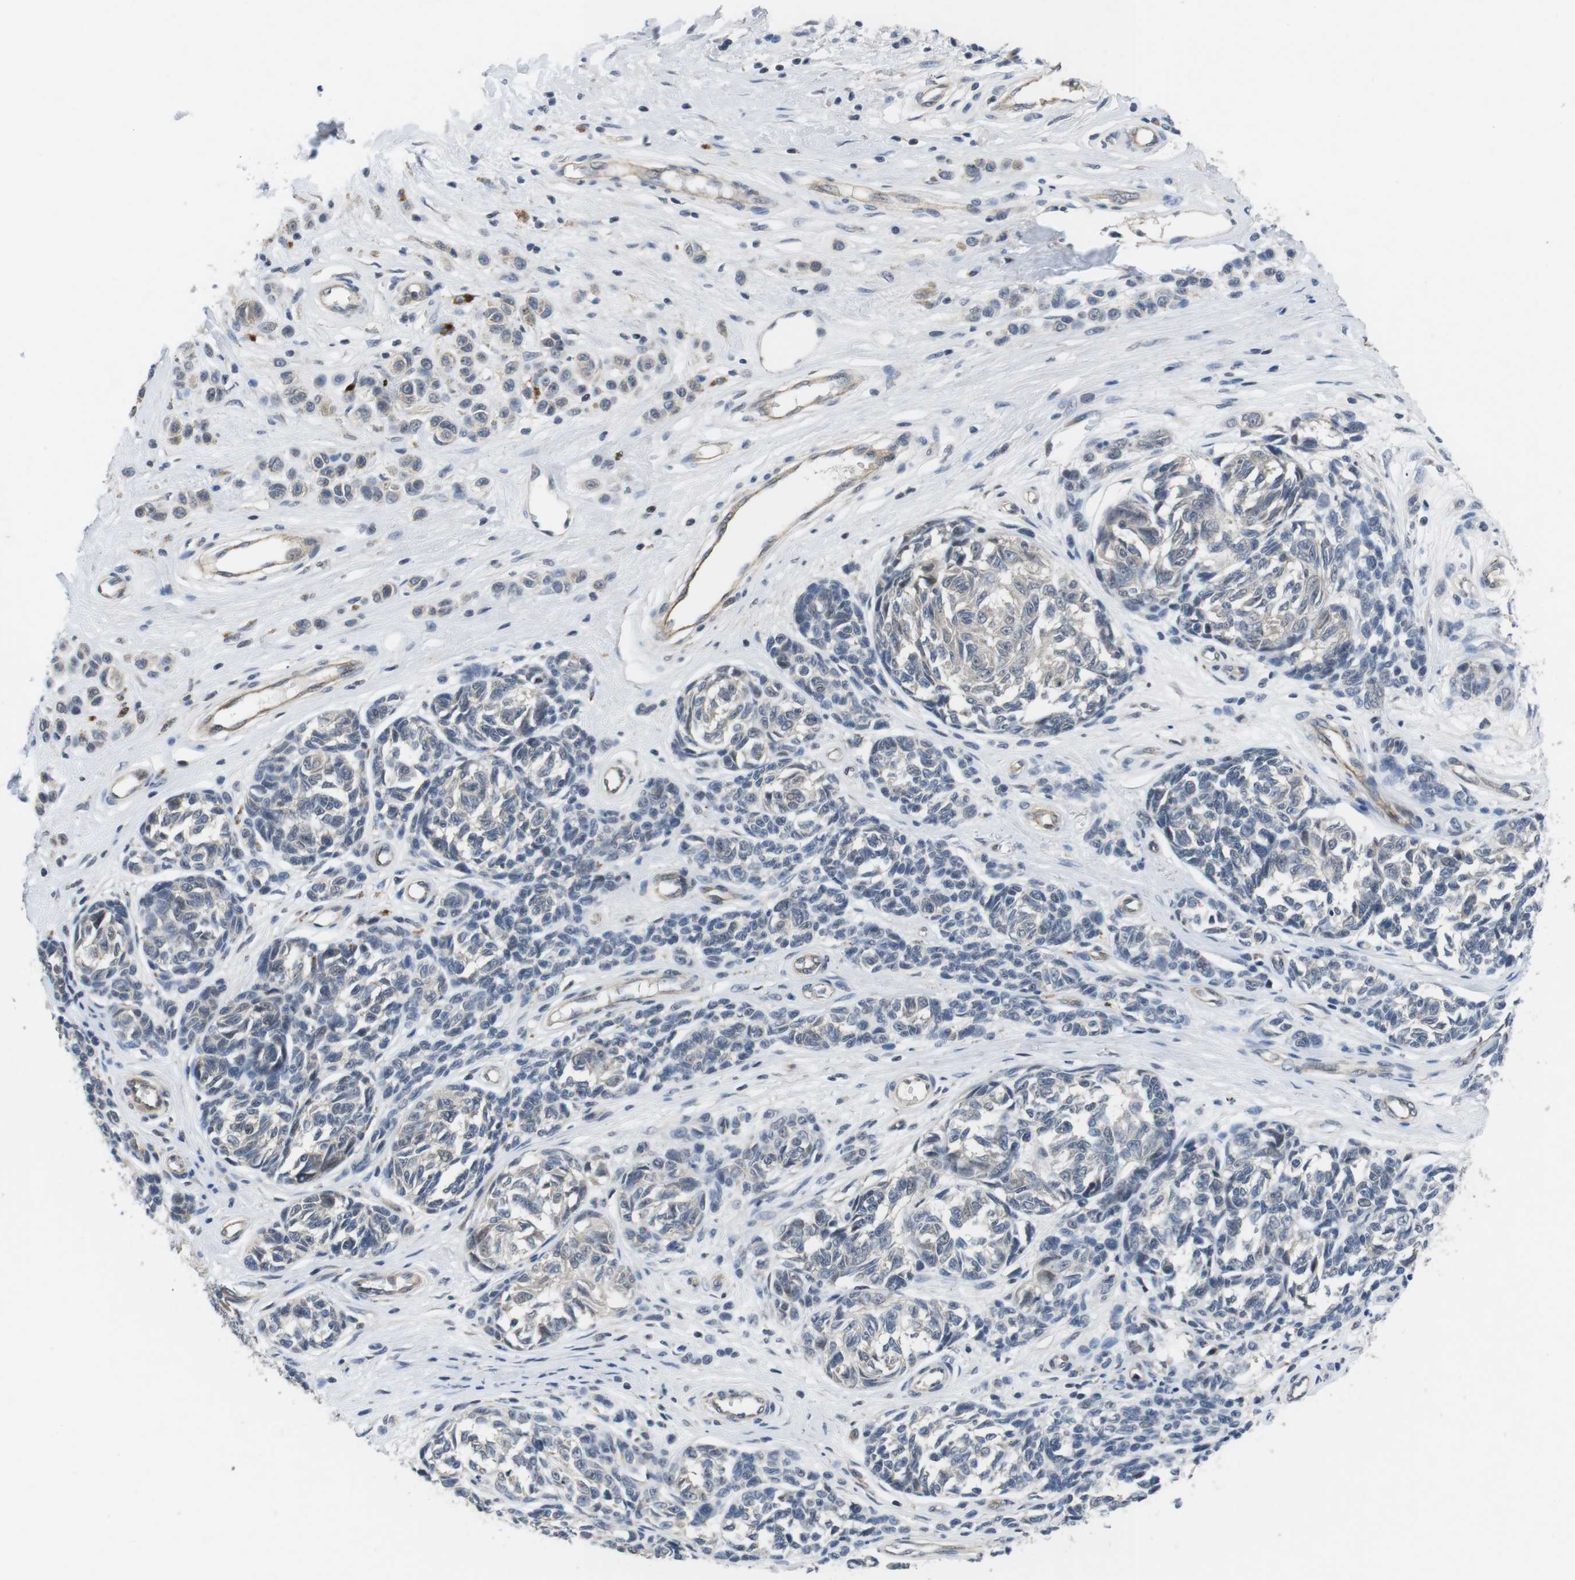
{"staining": {"intensity": "negative", "quantity": "none", "location": "none"}, "tissue": "melanoma", "cell_type": "Tumor cells", "image_type": "cancer", "snomed": [{"axis": "morphology", "description": "Malignant melanoma, NOS"}, {"axis": "topography", "description": "Skin"}], "caption": "Histopathology image shows no significant protein expression in tumor cells of melanoma.", "gene": "NECTIN1", "patient": {"sex": "female", "age": 64}}